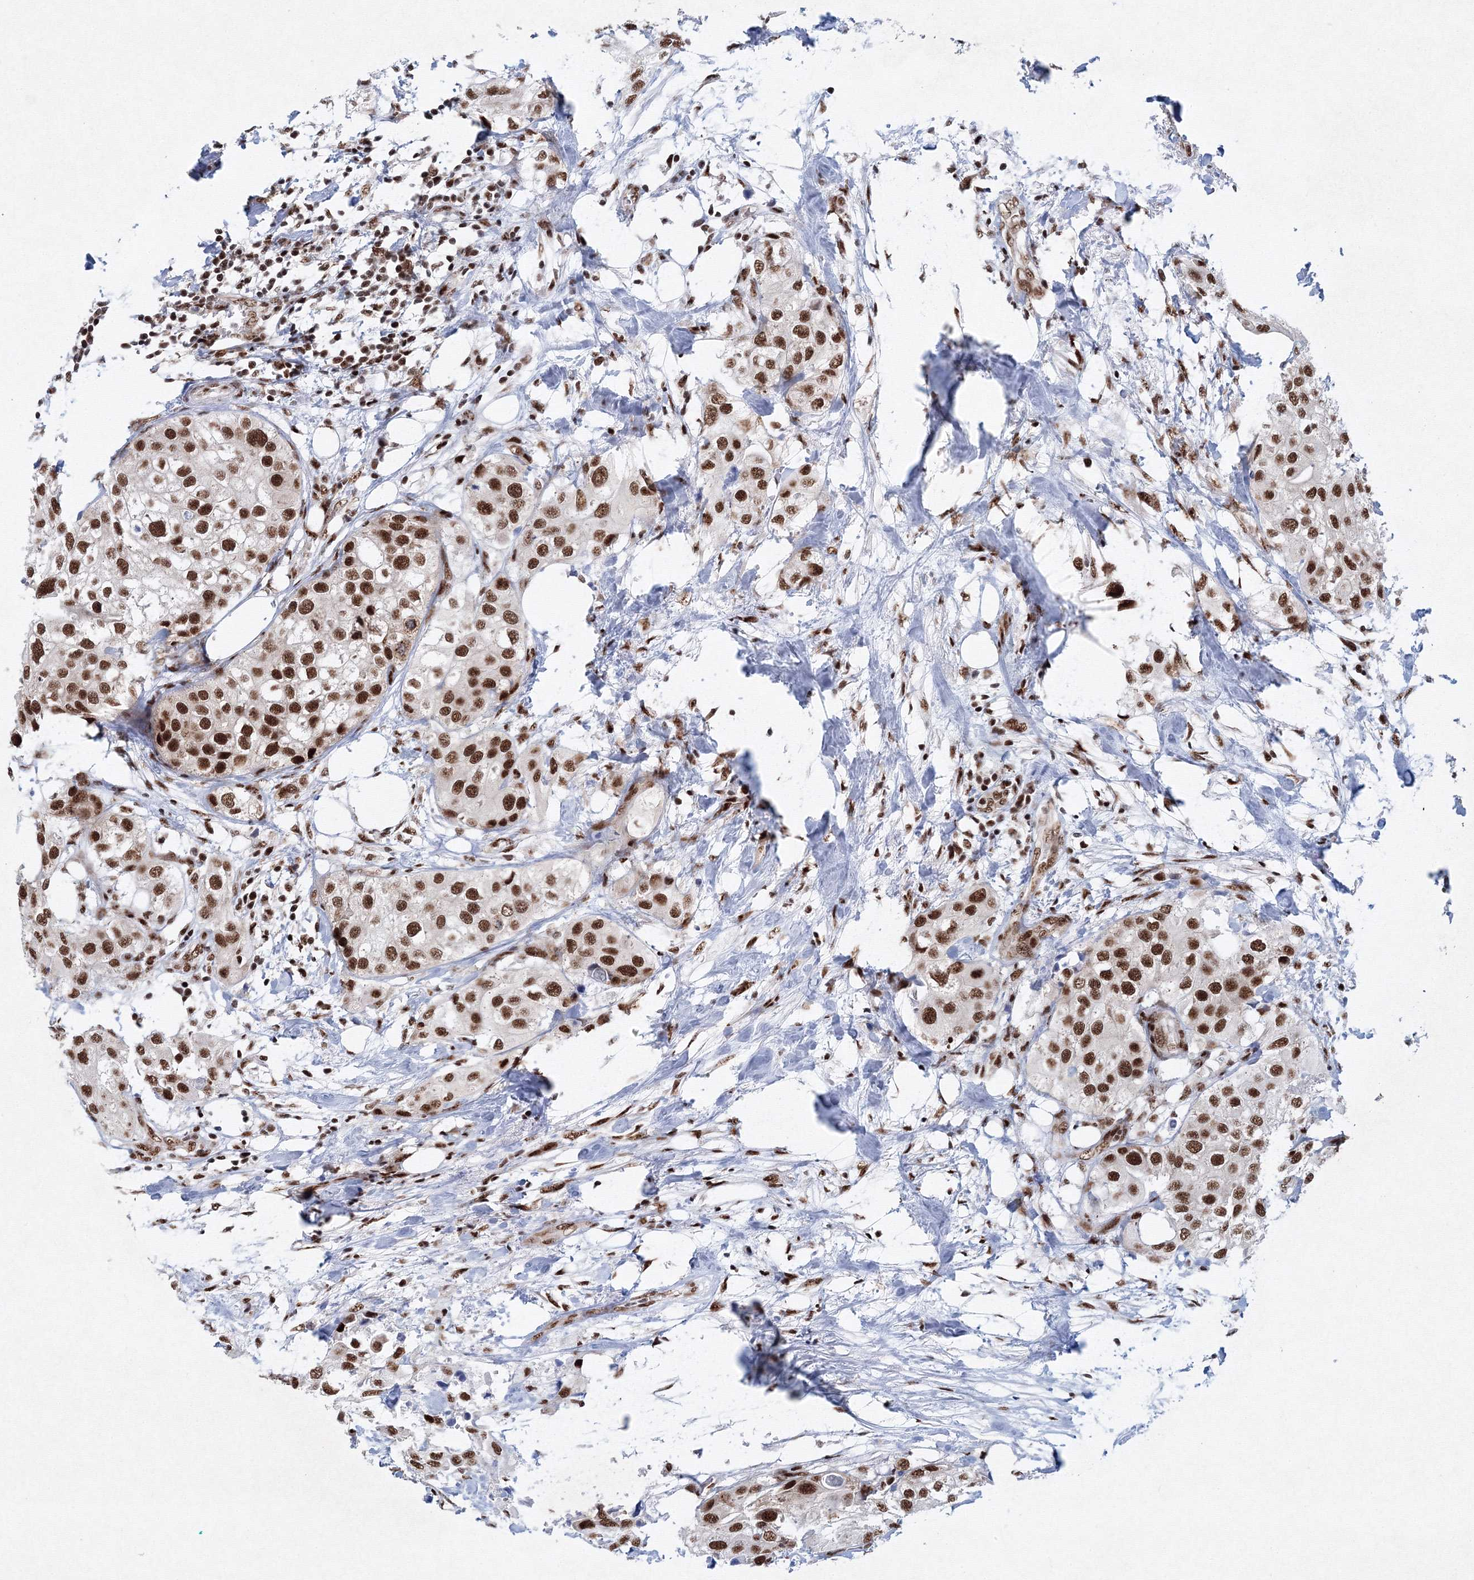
{"staining": {"intensity": "strong", "quantity": ">75%", "location": "nuclear"}, "tissue": "urothelial cancer", "cell_type": "Tumor cells", "image_type": "cancer", "snomed": [{"axis": "morphology", "description": "Urothelial carcinoma, High grade"}, {"axis": "topography", "description": "Urinary bladder"}], "caption": "The image exhibits staining of urothelial cancer, revealing strong nuclear protein positivity (brown color) within tumor cells.", "gene": "SNRPC", "patient": {"sex": "male", "age": 64}}